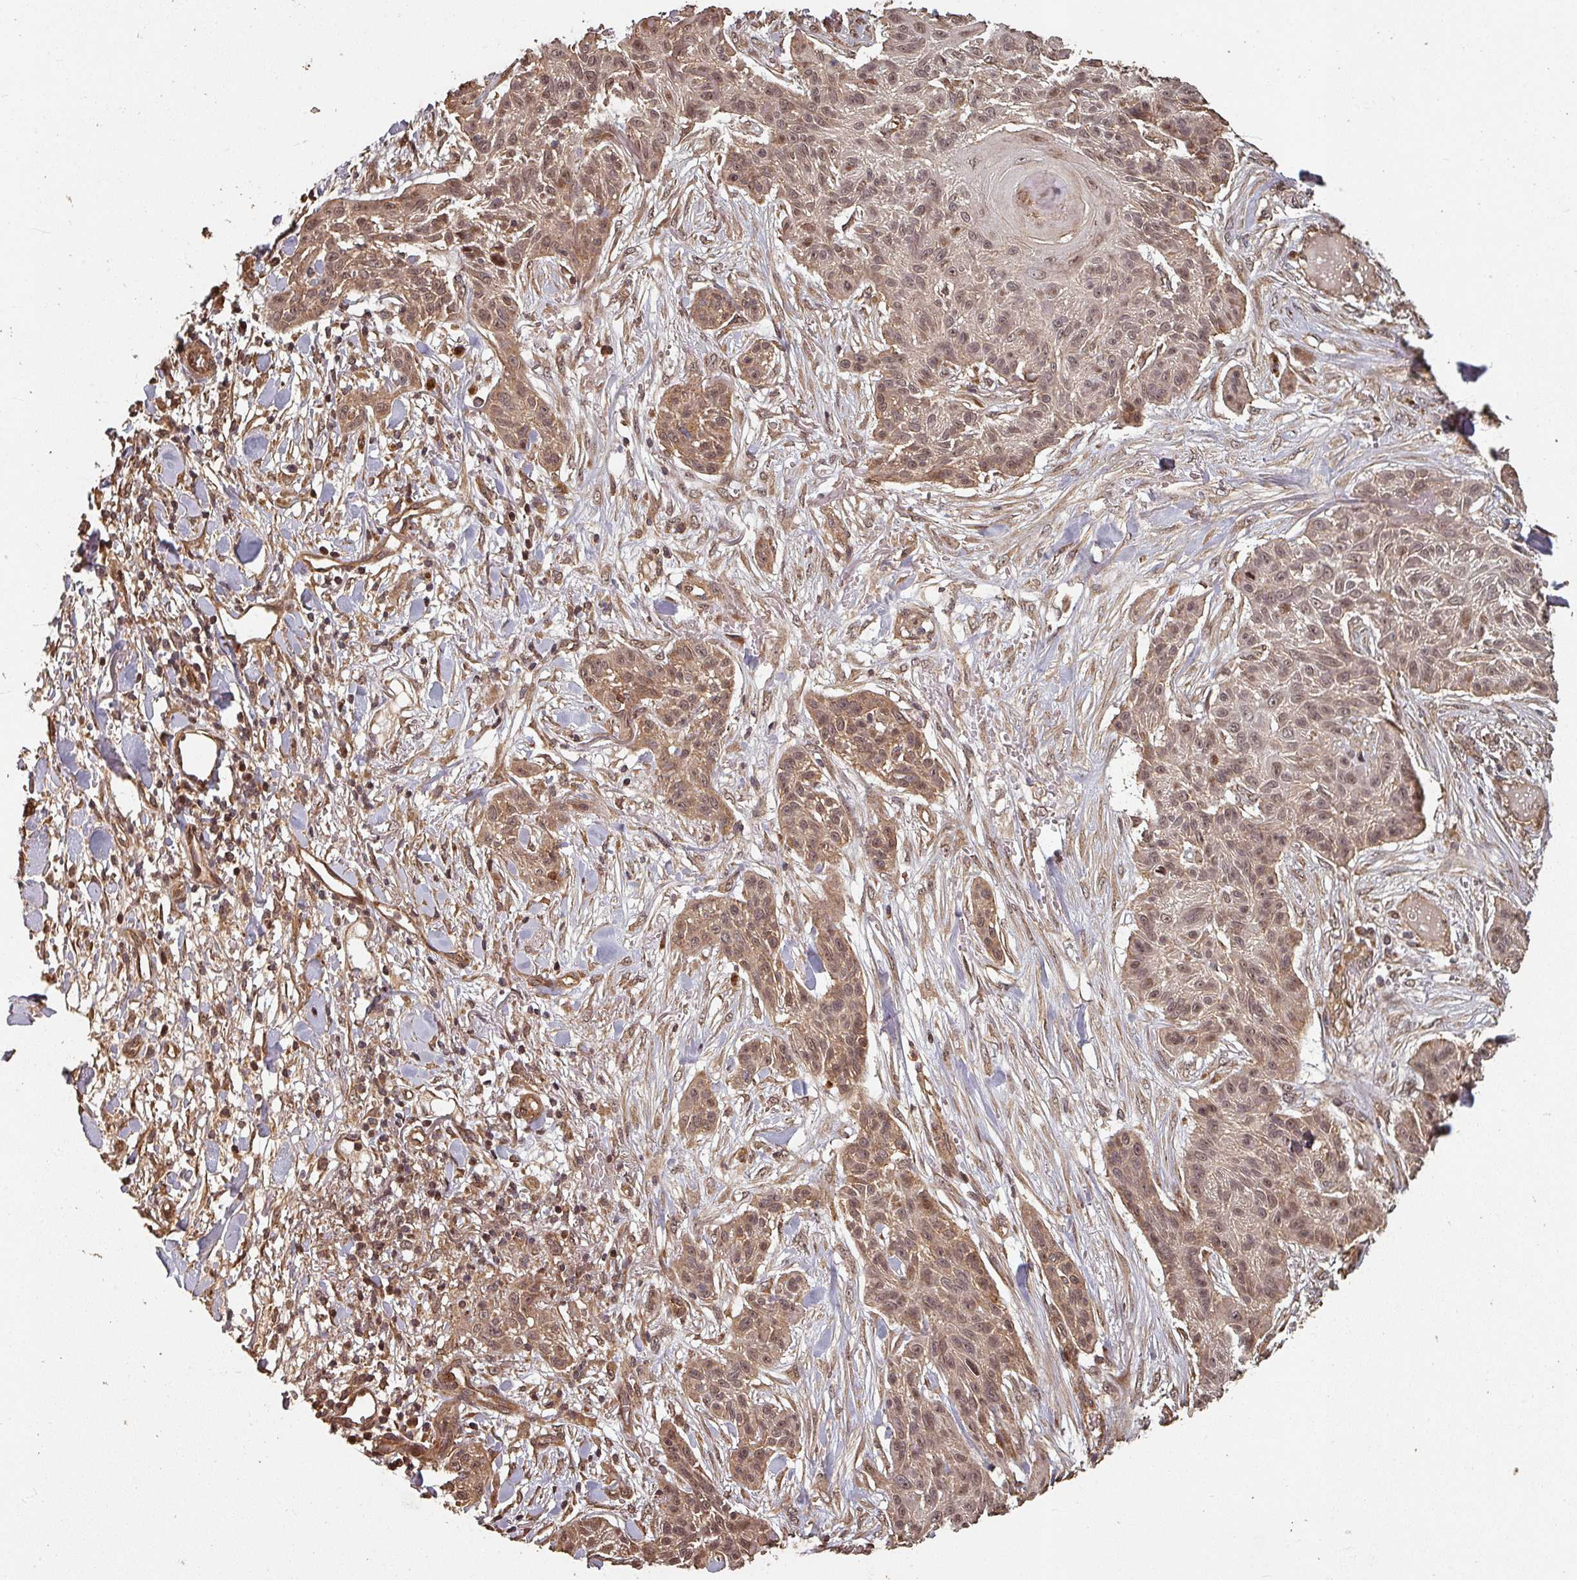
{"staining": {"intensity": "moderate", "quantity": ">75%", "location": "cytoplasmic/membranous,nuclear"}, "tissue": "skin cancer", "cell_type": "Tumor cells", "image_type": "cancer", "snomed": [{"axis": "morphology", "description": "Squamous cell carcinoma, NOS"}, {"axis": "topography", "description": "Skin"}], "caption": "An immunohistochemistry histopathology image of tumor tissue is shown. Protein staining in brown labels moderate cytoplasmic/membranous and nuclear positivity in skin cancer (squamous cell carcinoma) within tumor cells.", "gene": "EID1", "patient": {"sex": "male", "age": 86}}